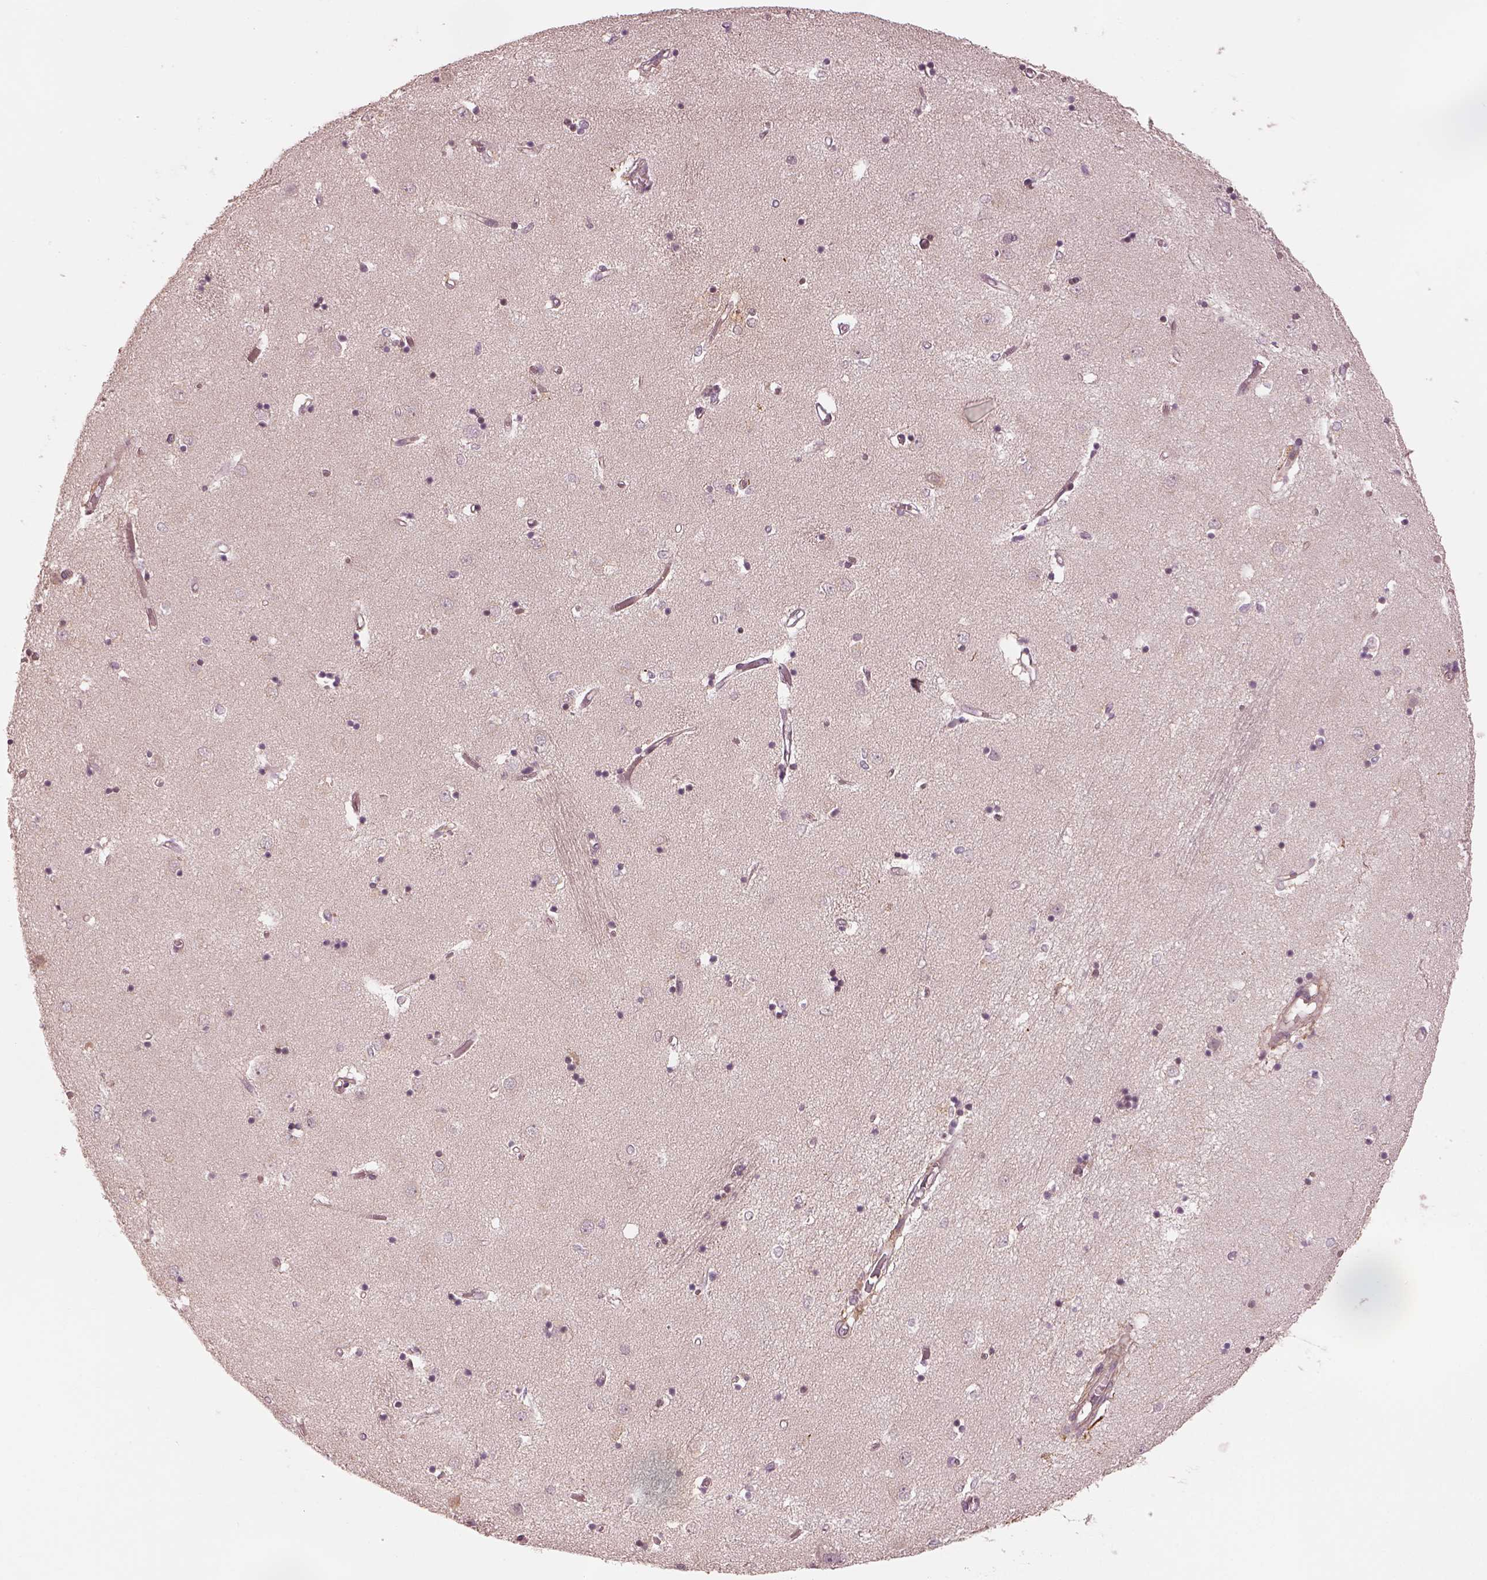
{"staining": {"intensity": "negative", "quantity": "none", "location": "none"}, "tissue": "caudate", "cell_type": "Glial cells", "image_type": "normal", "snomed": [{"axis": "morphology", "description": "Normal tissue, NOS"}, {"axis": "topography", "description": "Lateral ventricle wall"}], "caption": "Immunohistochemical staining of unremarkable human caudate exhibits no significant staining in glial cells.", "gene": "FAM107B", "patient": {"sex": "male", "age": 54}}